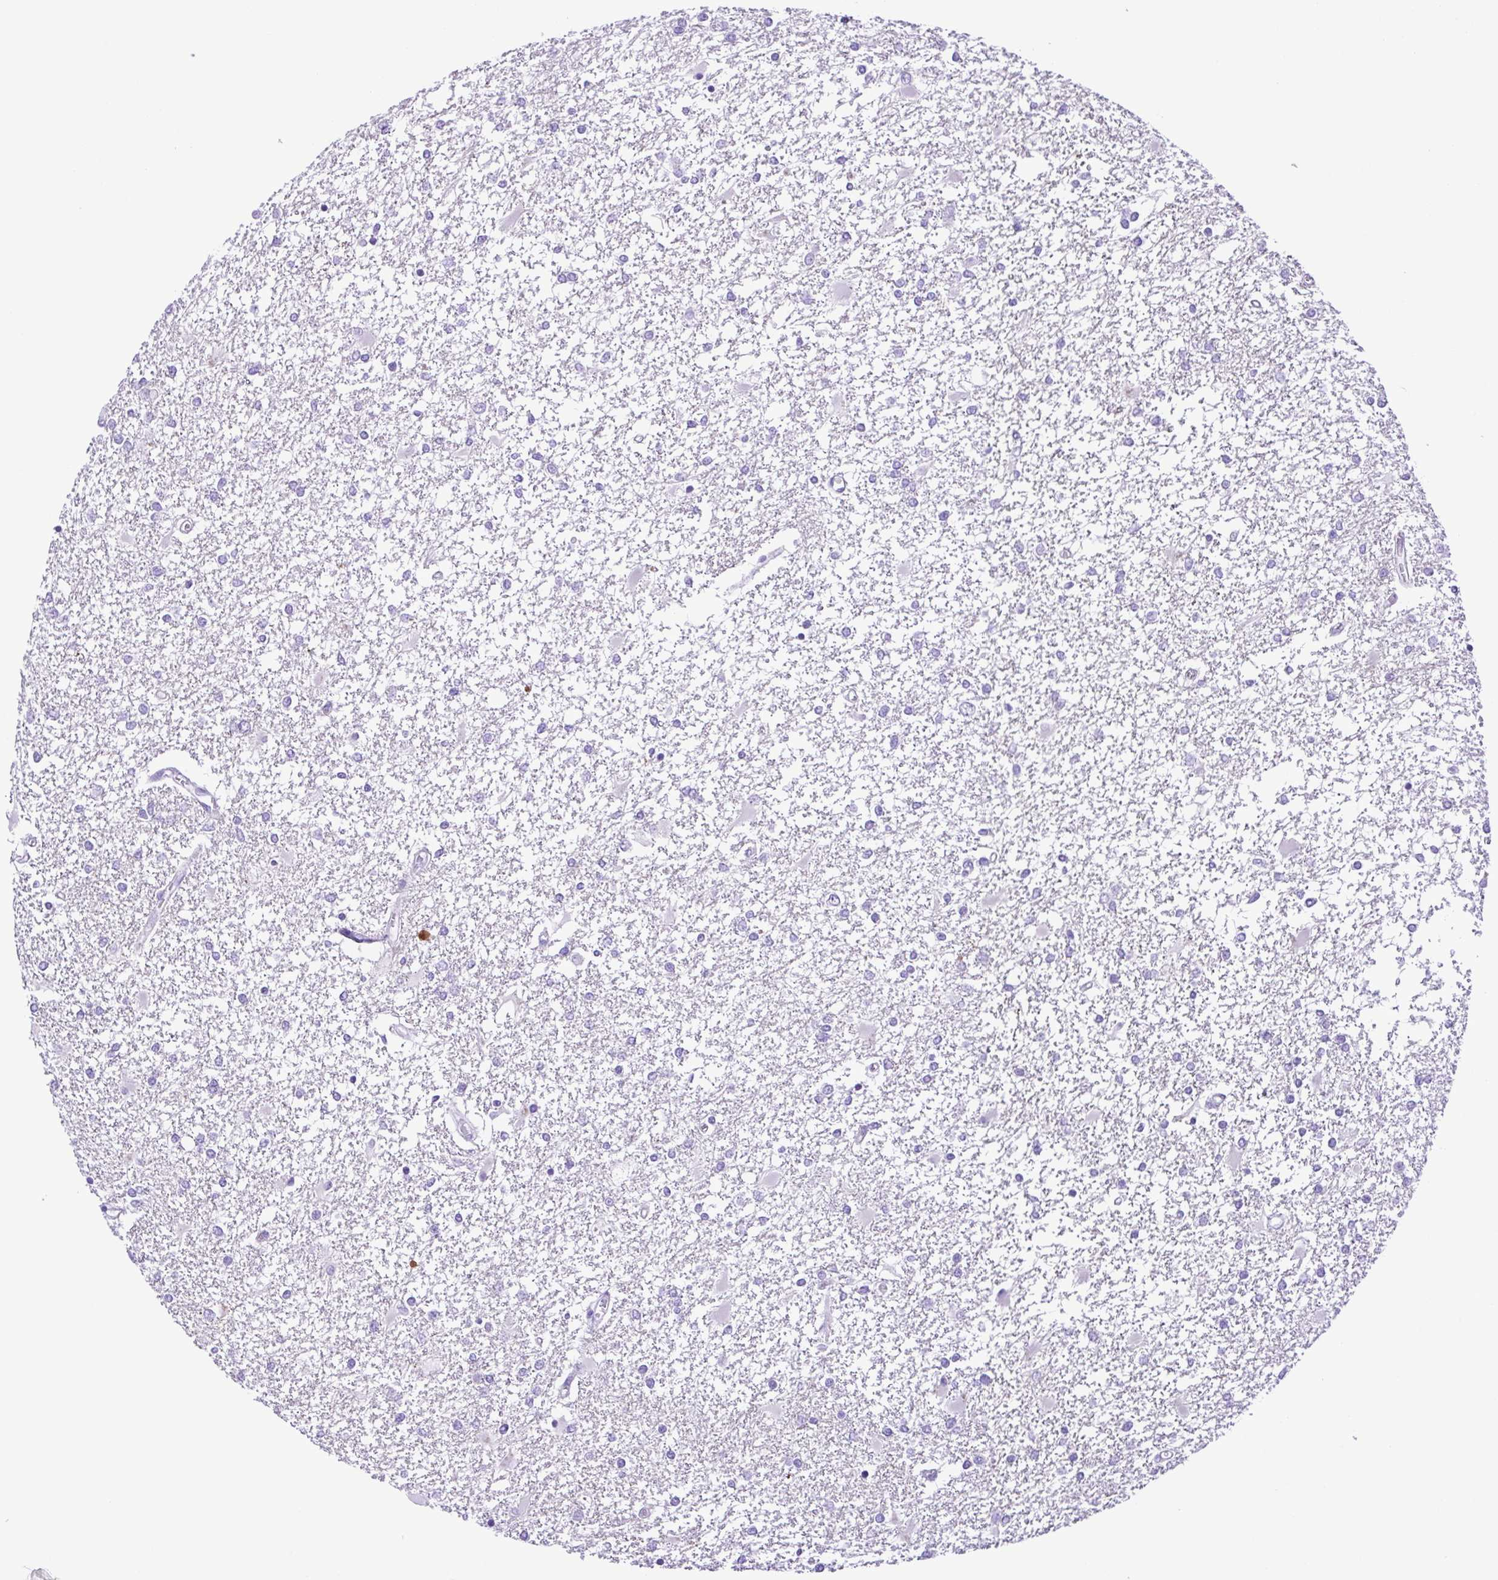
{"staining": {"intensity": "negative", "quantity": "none", "location": "none"}, "tissue": "glioma", "cell_type": "Tumor cells", "image_type": "cancer", "snomed": [{"axis": "morphology", "description": "Glioma, malignant, High grade"}, {"axis": "topography", "description": "Cerebral cortex"}], "caption": "A photomicrograph of malignant glioma (high-grade) stained for a protein demonstrates no brown staining in tumor cells.", "gene": "SYT1", "patient": {"sex": "male", "age": 79}}